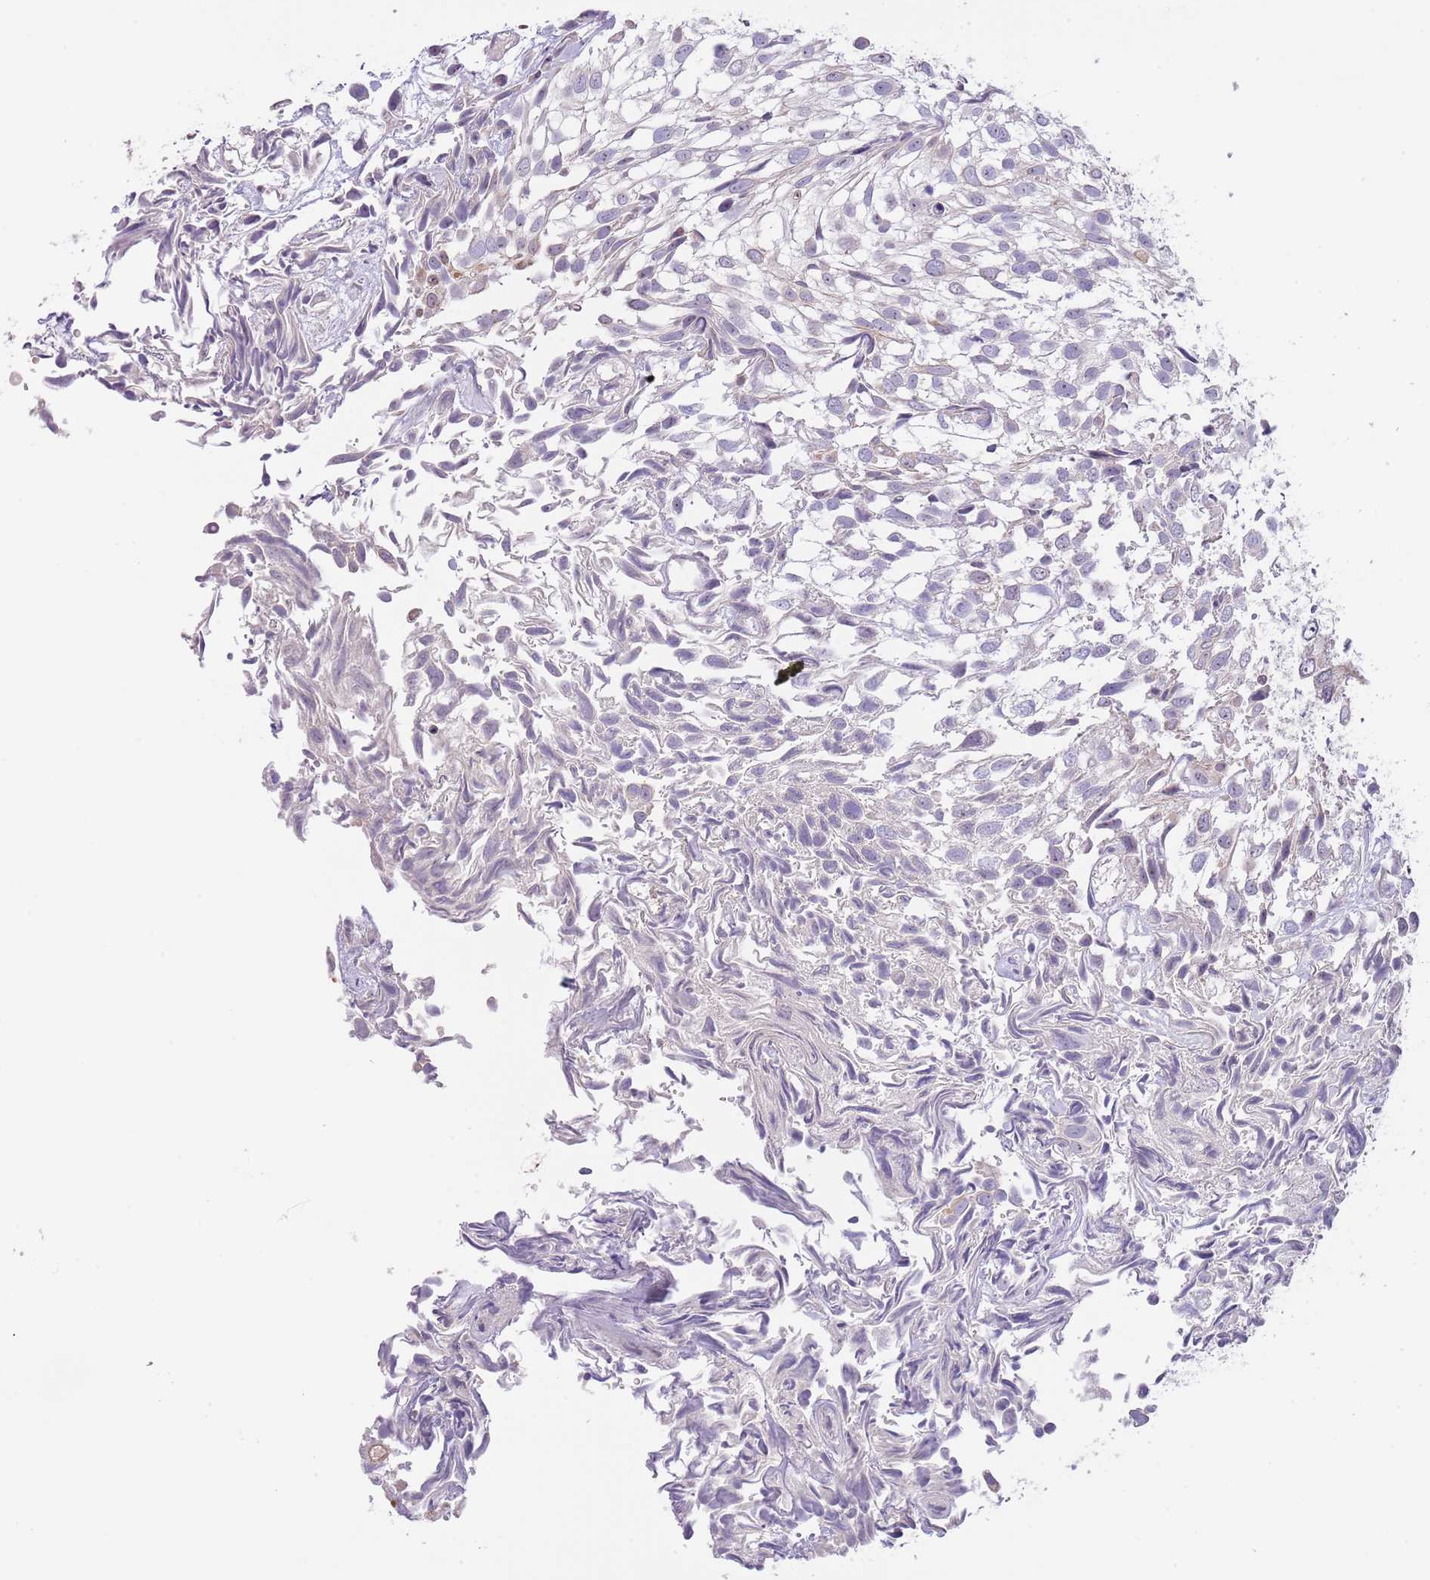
{"staining": {"intensity": "negative", "quantity": "none", "location": "none"}, "tissue": "urothelial cancer", "cell_type": "Tumor cells", "image_type": "cancer", "snomed": [{"axis": "morphology", "description": "Urothelial carcinoma, High grade"}, {"axis": "topography", "description": "Urinary bladder"}], "caption": "Human urothelial carcinoma (high-grade) stained for a protein using IHC demonstrates no positivity in tumor cells.", "gene": "AP1S2", "patient": {"sex": "male", "age": 56}}